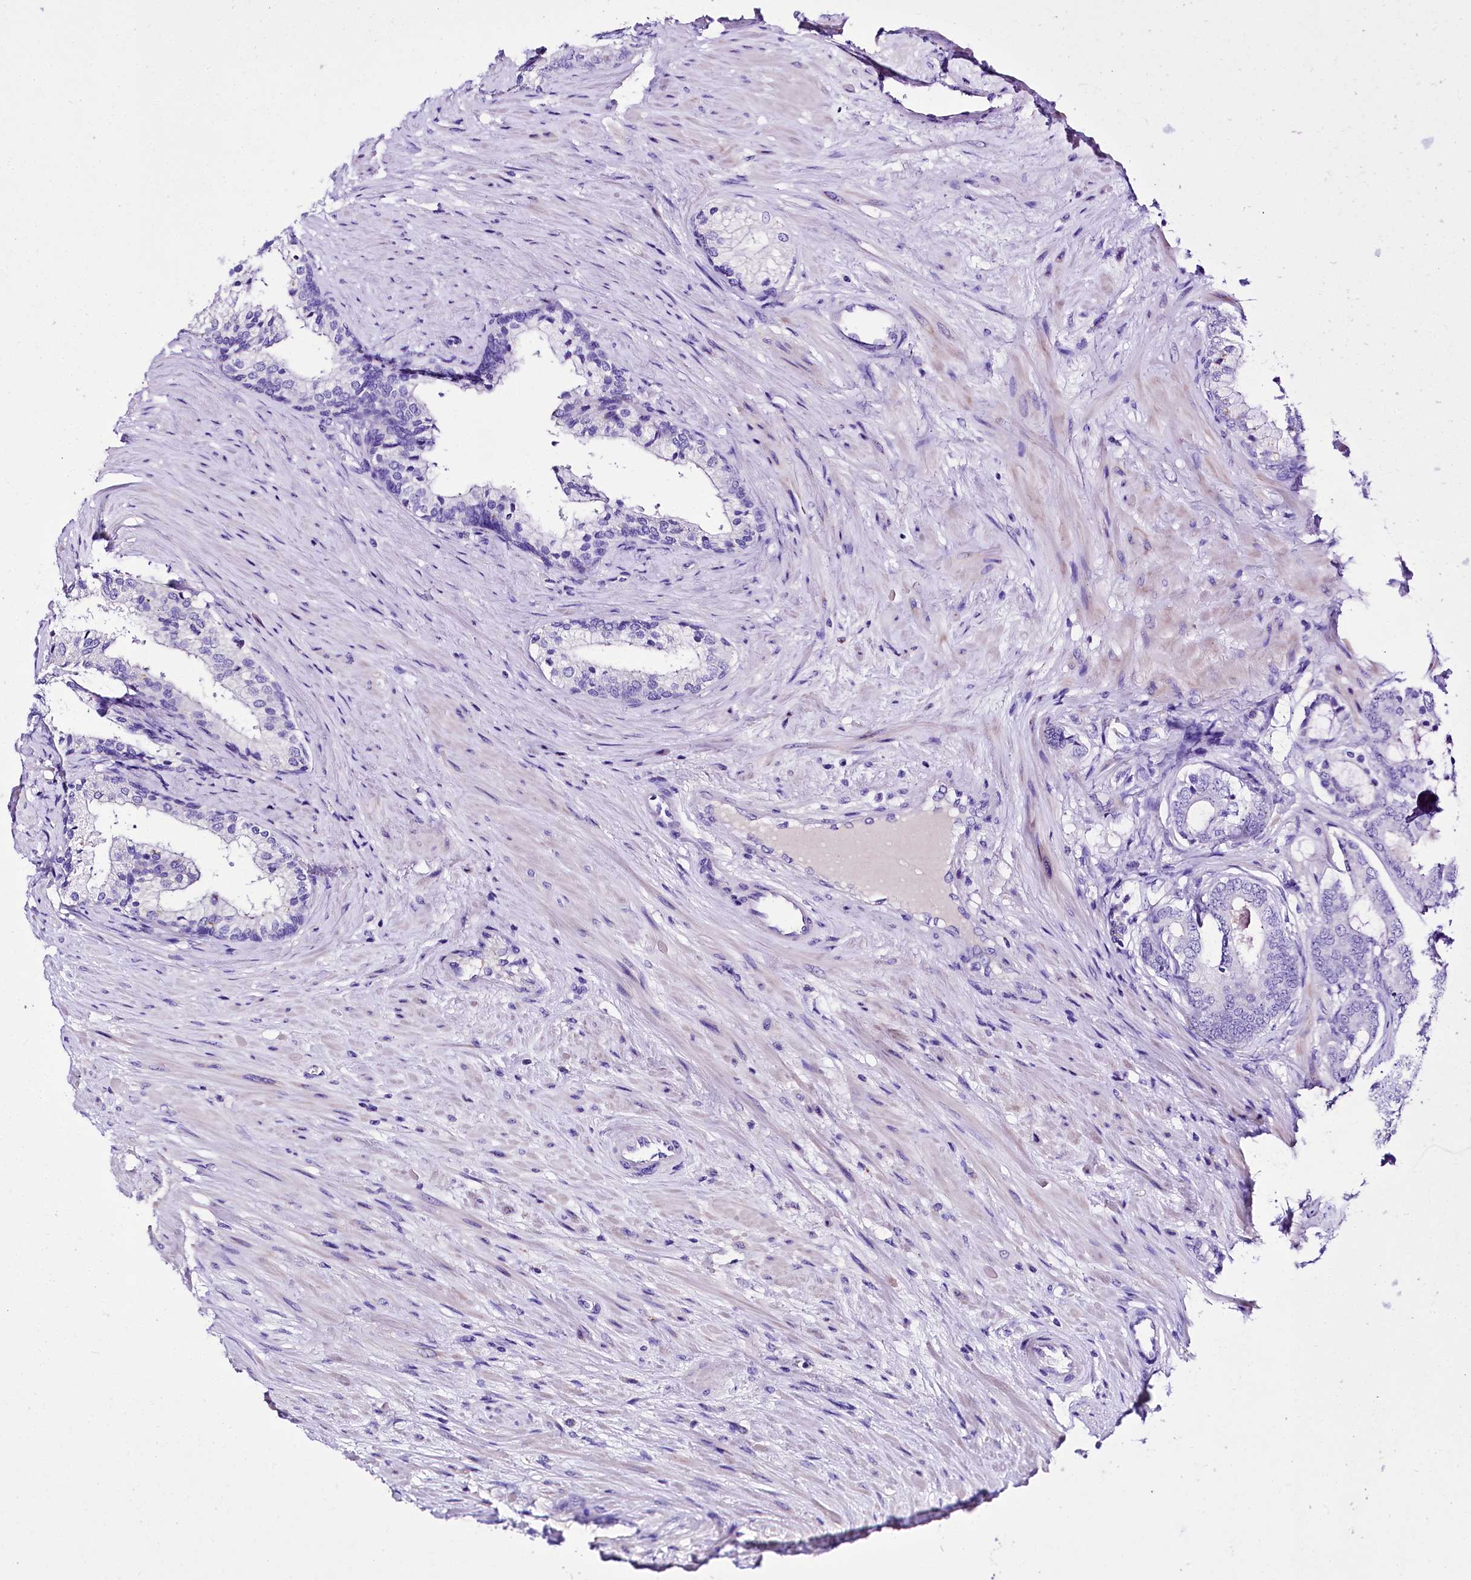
{"staining": {"intensity": "negative", "quantity": "none", "location": "none"}, "tissue": "prostate cancer", "cell_type": "Tumor cells", "image_type": "cancer", "snomed": [{"axis": "morphology", "description": "Adenocarcinoma, High grade"}, {"axis": "topography", "description": "Prostate"}], "caption": "A histopathology image of human prostate cancer (adenocarcinoma (high-grade)) is negative for staining in tumor cells.", "gene": "A2ML1", "patient": {"sex": "male", "age": 60}}